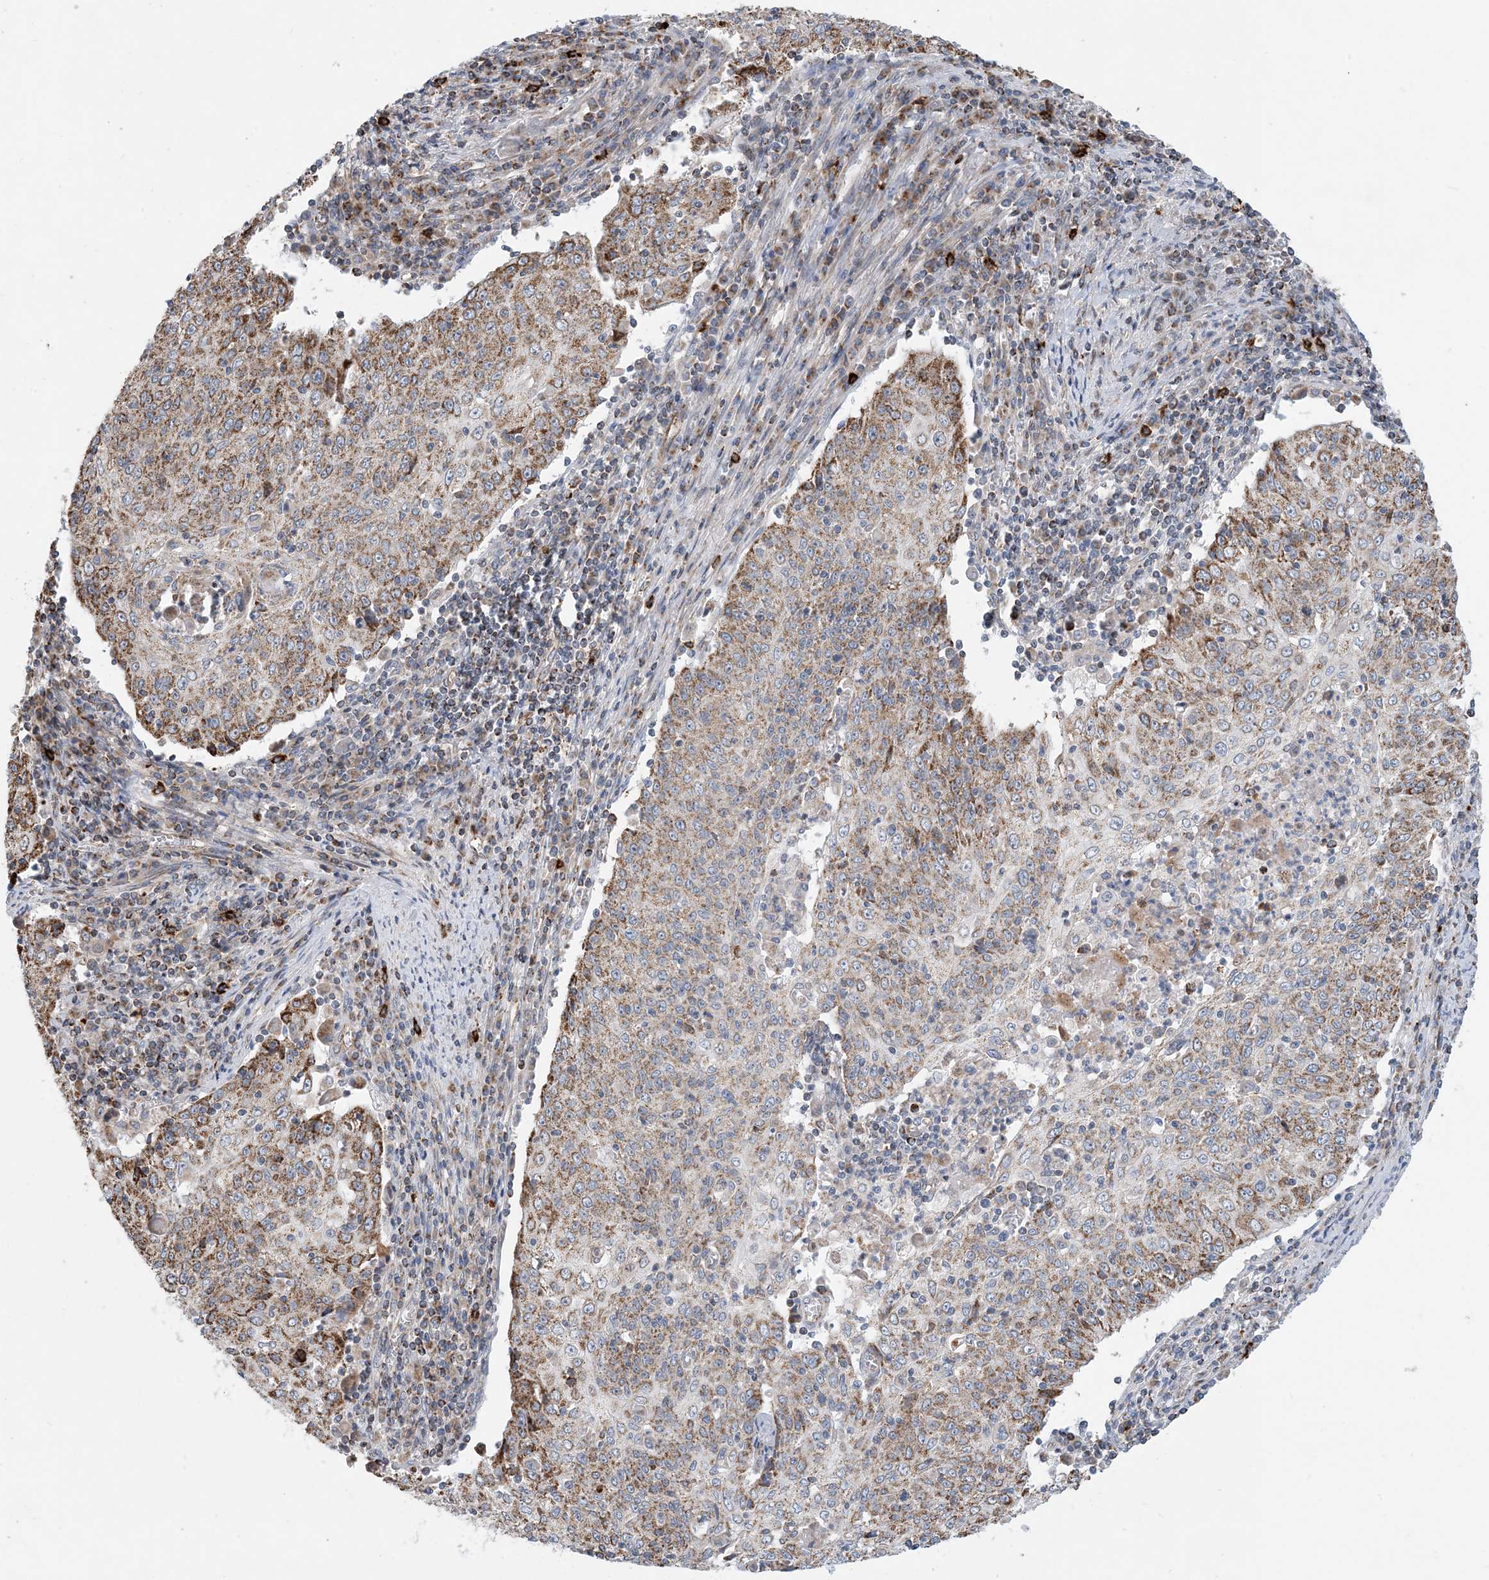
{"staining": {"intensity": "moderate", "quantity": "25%-75%", "location": "cytoplasmic/membranous"}, "tissue": "cervical cancer", "cell_type": "Tumor cells", "image_type": "cancer", "snomed": [{"axis": "morphology", "description": "Squamous cell carcinoma, NOS"}, {"axis": "topography", "description": "Cervix"}], "caption": "Human cervical cancer (squamous cell carcinoma) stained with a brown dye exhibits moderate cytoplasmic/membranous positive positivity in approximately 25%-75% of tumor cells.", "gene": "PCDHGA1", "patient": {"sex": "female", "age": 48}}